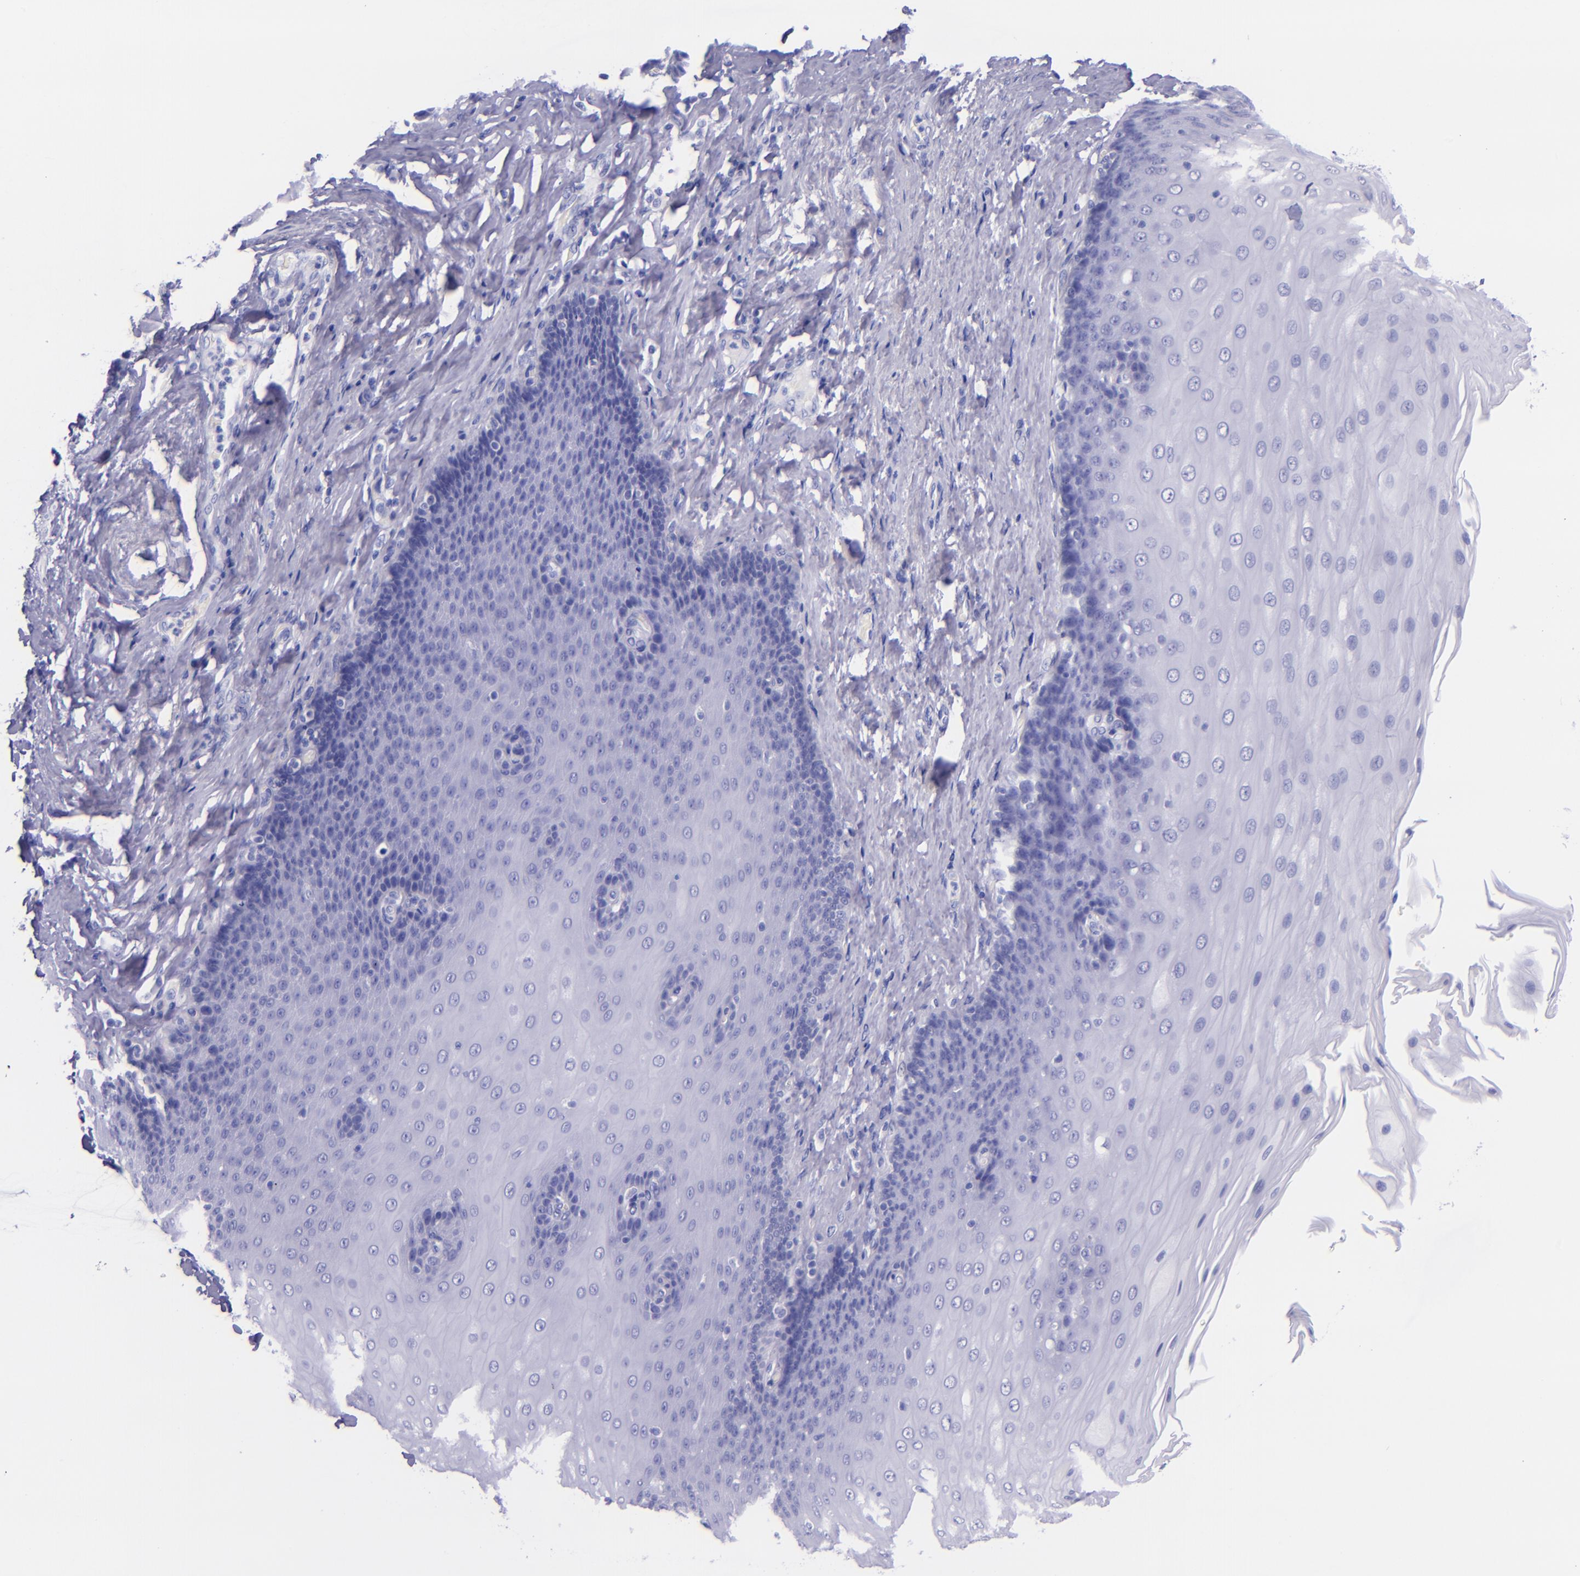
{"staining": {"intensity": "negative", "quantity": "none", "location": "none"}, "tissue": "esophagus", "cell_type": "Squamous epithelial cells", "image_type": "normal", "snomed": [{"axis": "morphology", "description": "Normal tissue, NOS"}, {"axis": "topography", "description": "Esophagus"}], "caption": "High magnification brightfield microscopy of unremarkable esophagus stained with DAB (brown) and counterstained with hematoxylin (blue): squamous epithelial cells show no significant expression.", "gene": "MBP", "patient": {"sex": "male", "age": 62}}